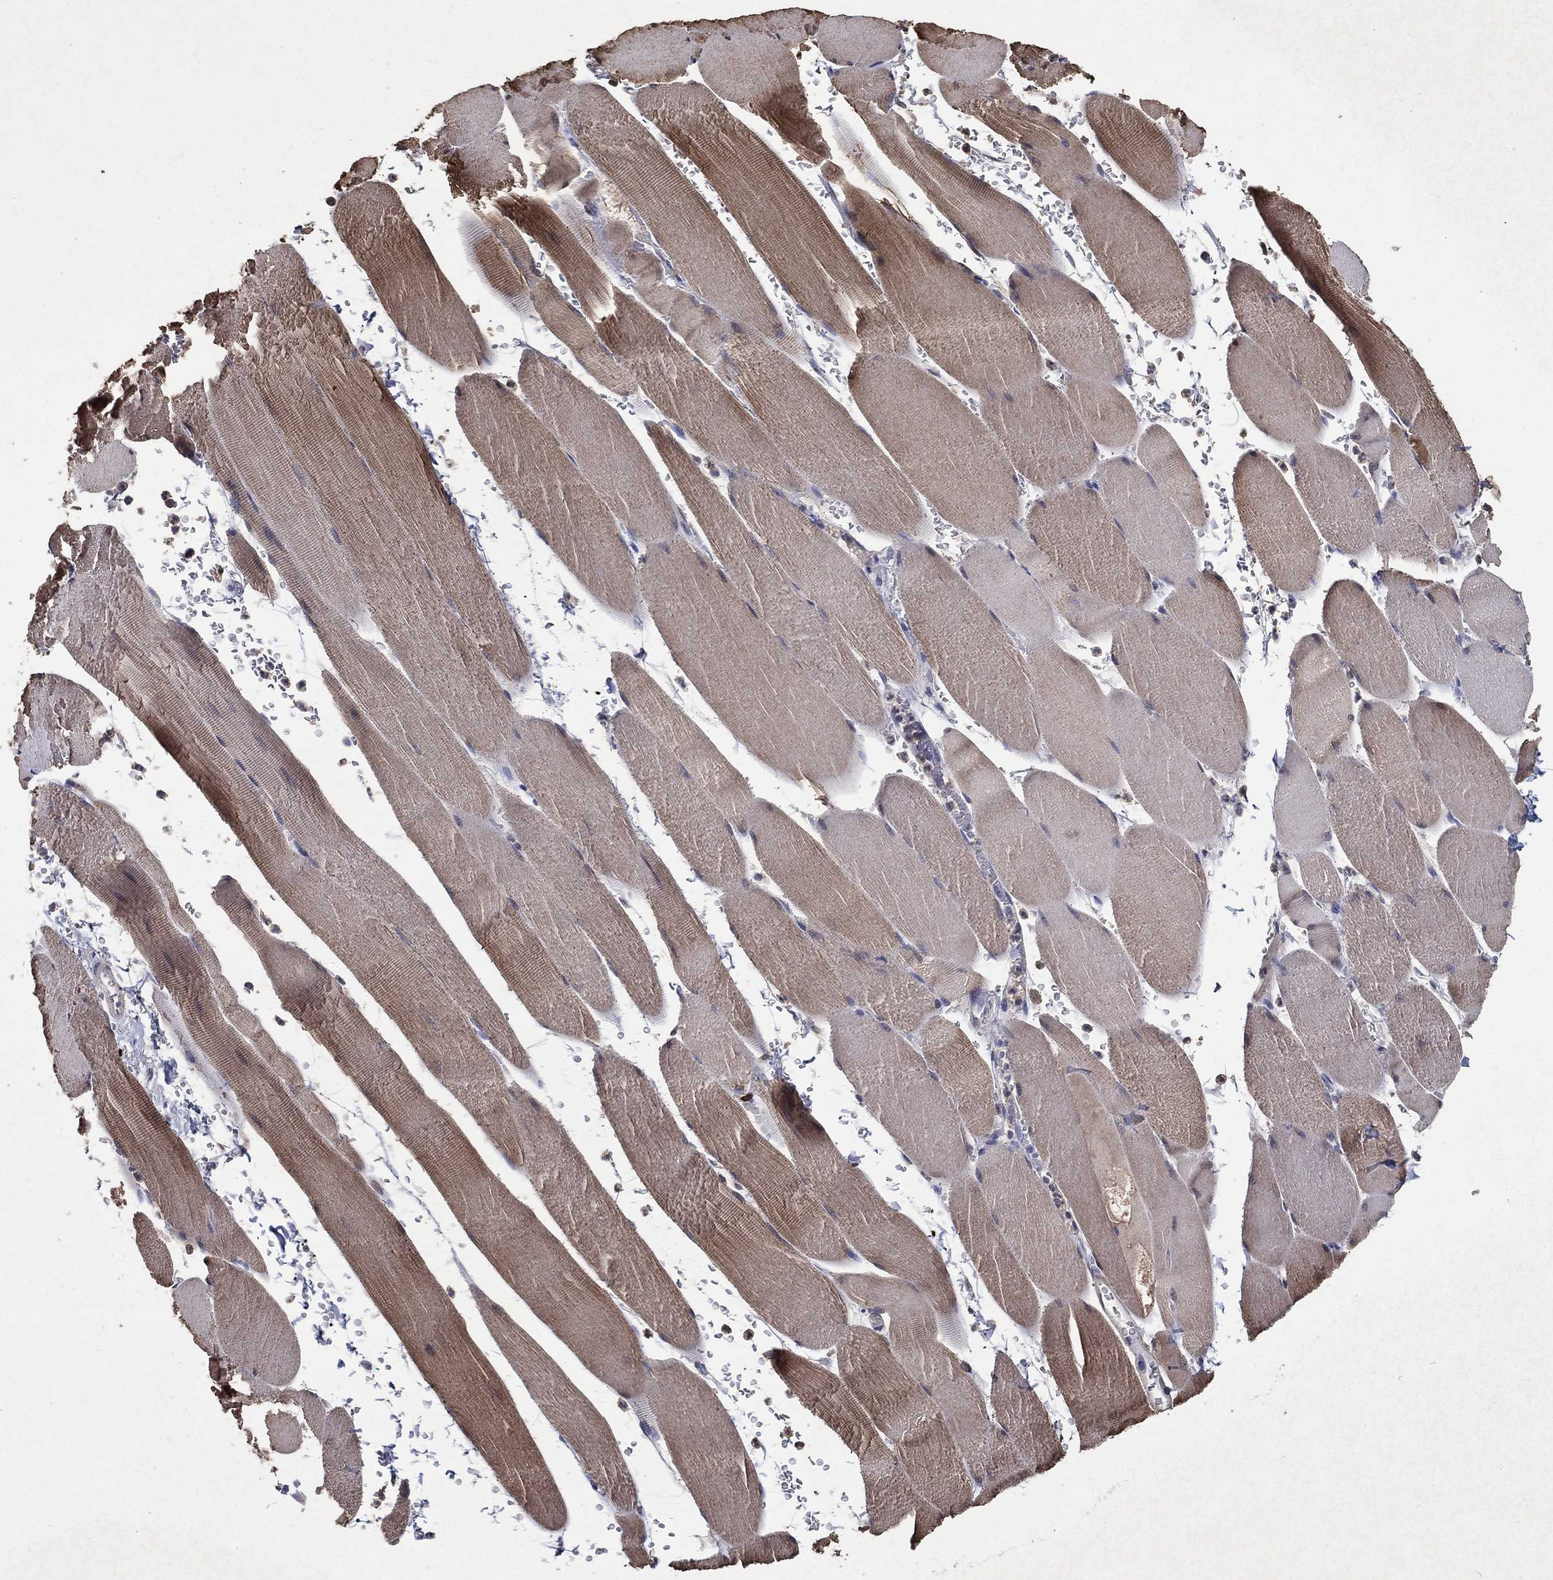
{"staining": {"intensity": "weak", "quantity": "25%-75%", "location": "cytoplasmic/membranous"}, "tissue": "skeletal muscle", "cell_type": "Myocytes", "image_type": "normal", "snomed": [{"axis": "morphology", "description": "Normal tissue, NOS"}, {"axis": "topography", "description": "Skeletal muscle"}], "caption": "Immunohistochemical staining of unremarkable skeletal muscle demonstrates low levels of weak cytoplasmic/membranous expression in about 25%-75% of myocytes. (DAB (3,3'-diaminobenzidine) IHC, brown staining for protein, blue staining for nuclei).", "gene": "GPR183", "patient": {"sex": "male", "age": 56}}